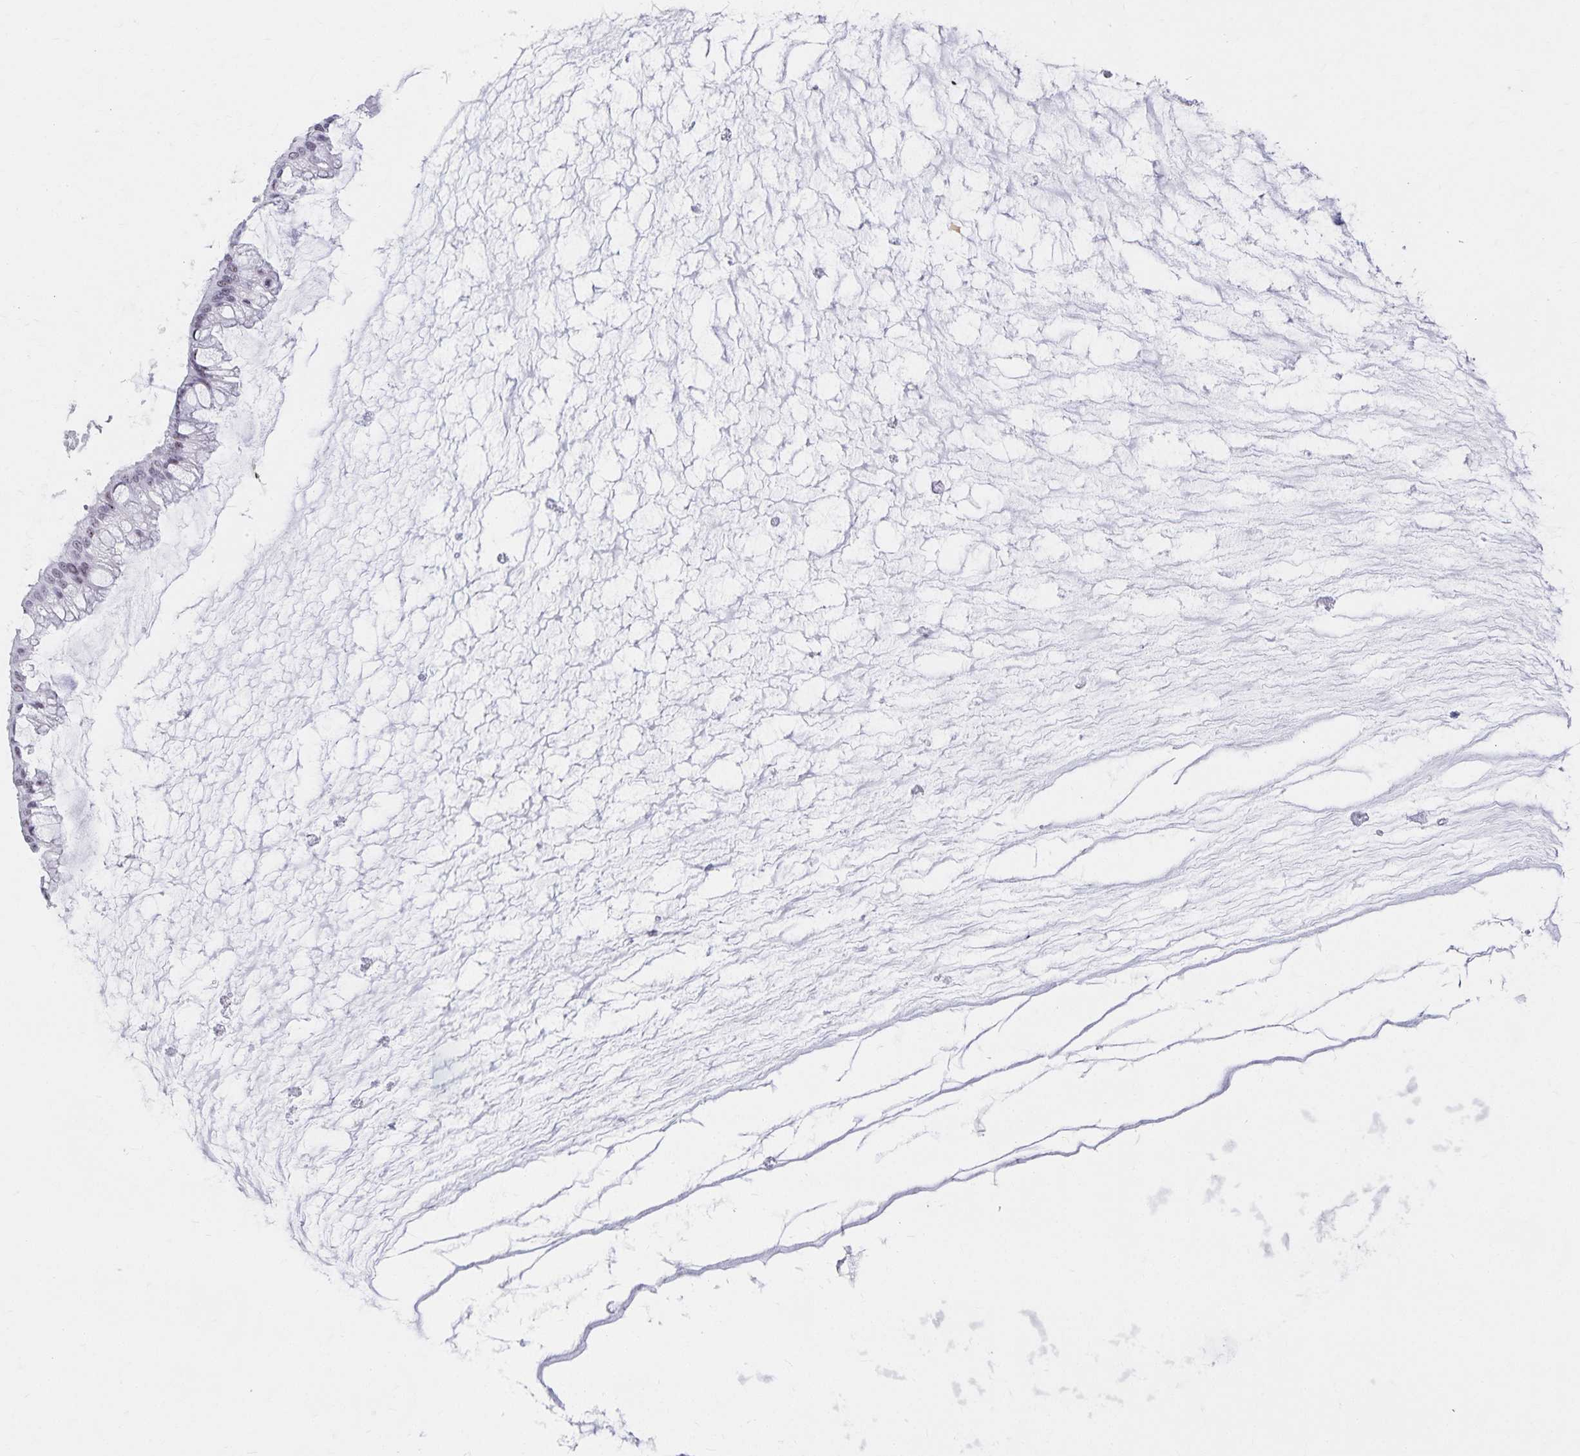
{"staining": {"intensity": "negative", "quantity": "none", "location": "none"}, "tissue": "ovarian cancer", "cell_type": "Tumor cells", "image_type": "cancer", "snomed": [{"axis": "morphology", "description": "Cystadenocarcinoma, mucinous, NOS"}, {"axis": "topography", "description": "Ovary"}], "caption": "This is an immunohistochemistry (IHC) photomicrograph of human ovarian mucinous cystadenocarcinoma. There is no positivity in tumor cells.", "gene": "C20orf85", "patient": {"sex": "female", "age": 73}}